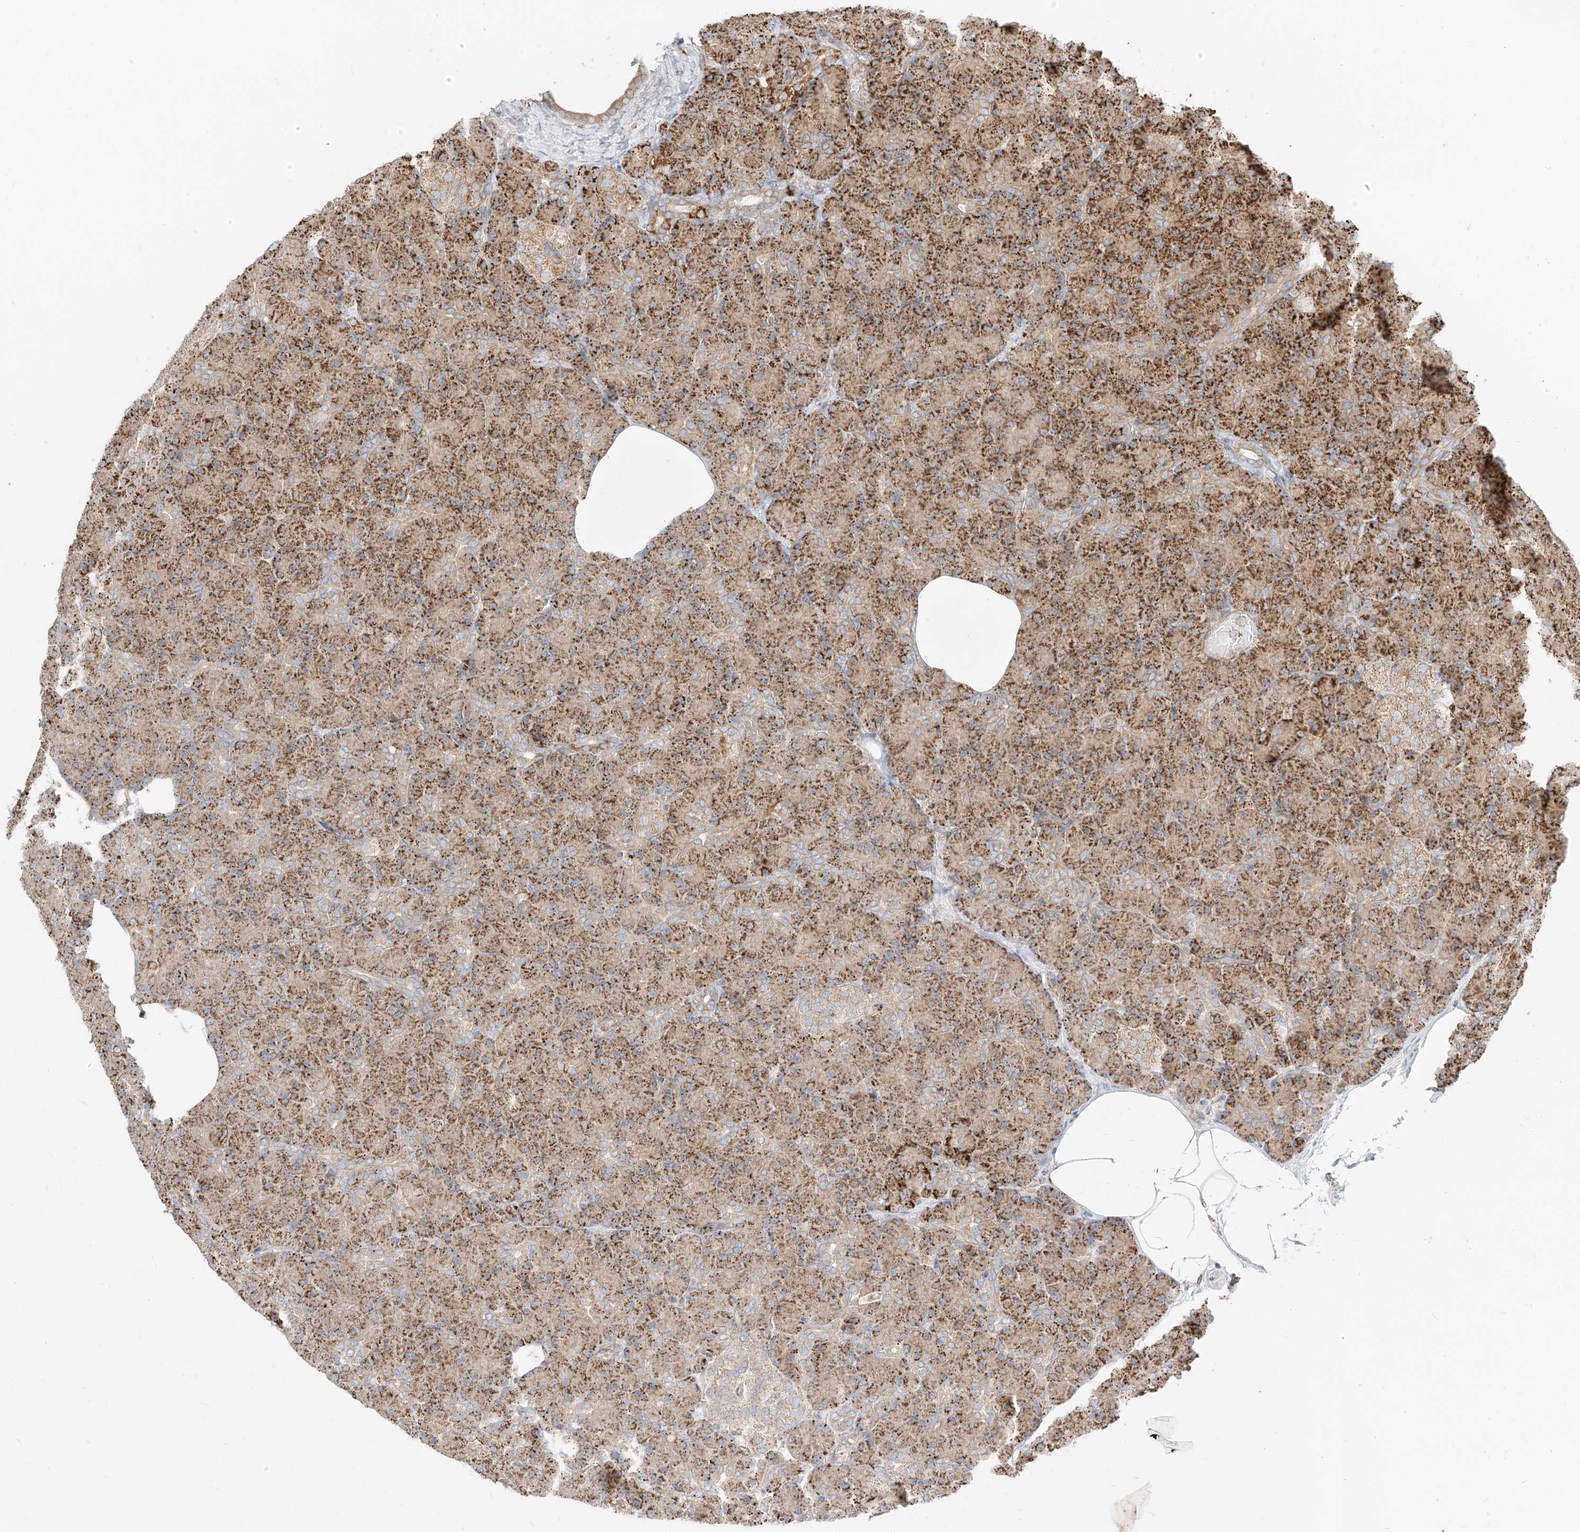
{"staining": {"intensity": "strong", "quantity": ">75%", "location": "cytoplasmic/membranous"}, "tissue": "pancreas", "cell_type": "Exocrine glandular cells", "image_type": "normal", "snomed": [{"axis": "morphology", "description": "Normal tissue, NOS"}, {"axis": "topography", "description": "Pancreas"}], "caption": "The histopathology image reveals a brown stain indicating the presence of a protein in the cytoplasmic/membranous of exocrine glandular cells in pancreas.", "gene": "PLCL1", "patient": {"sex": "female", "age": 43}}